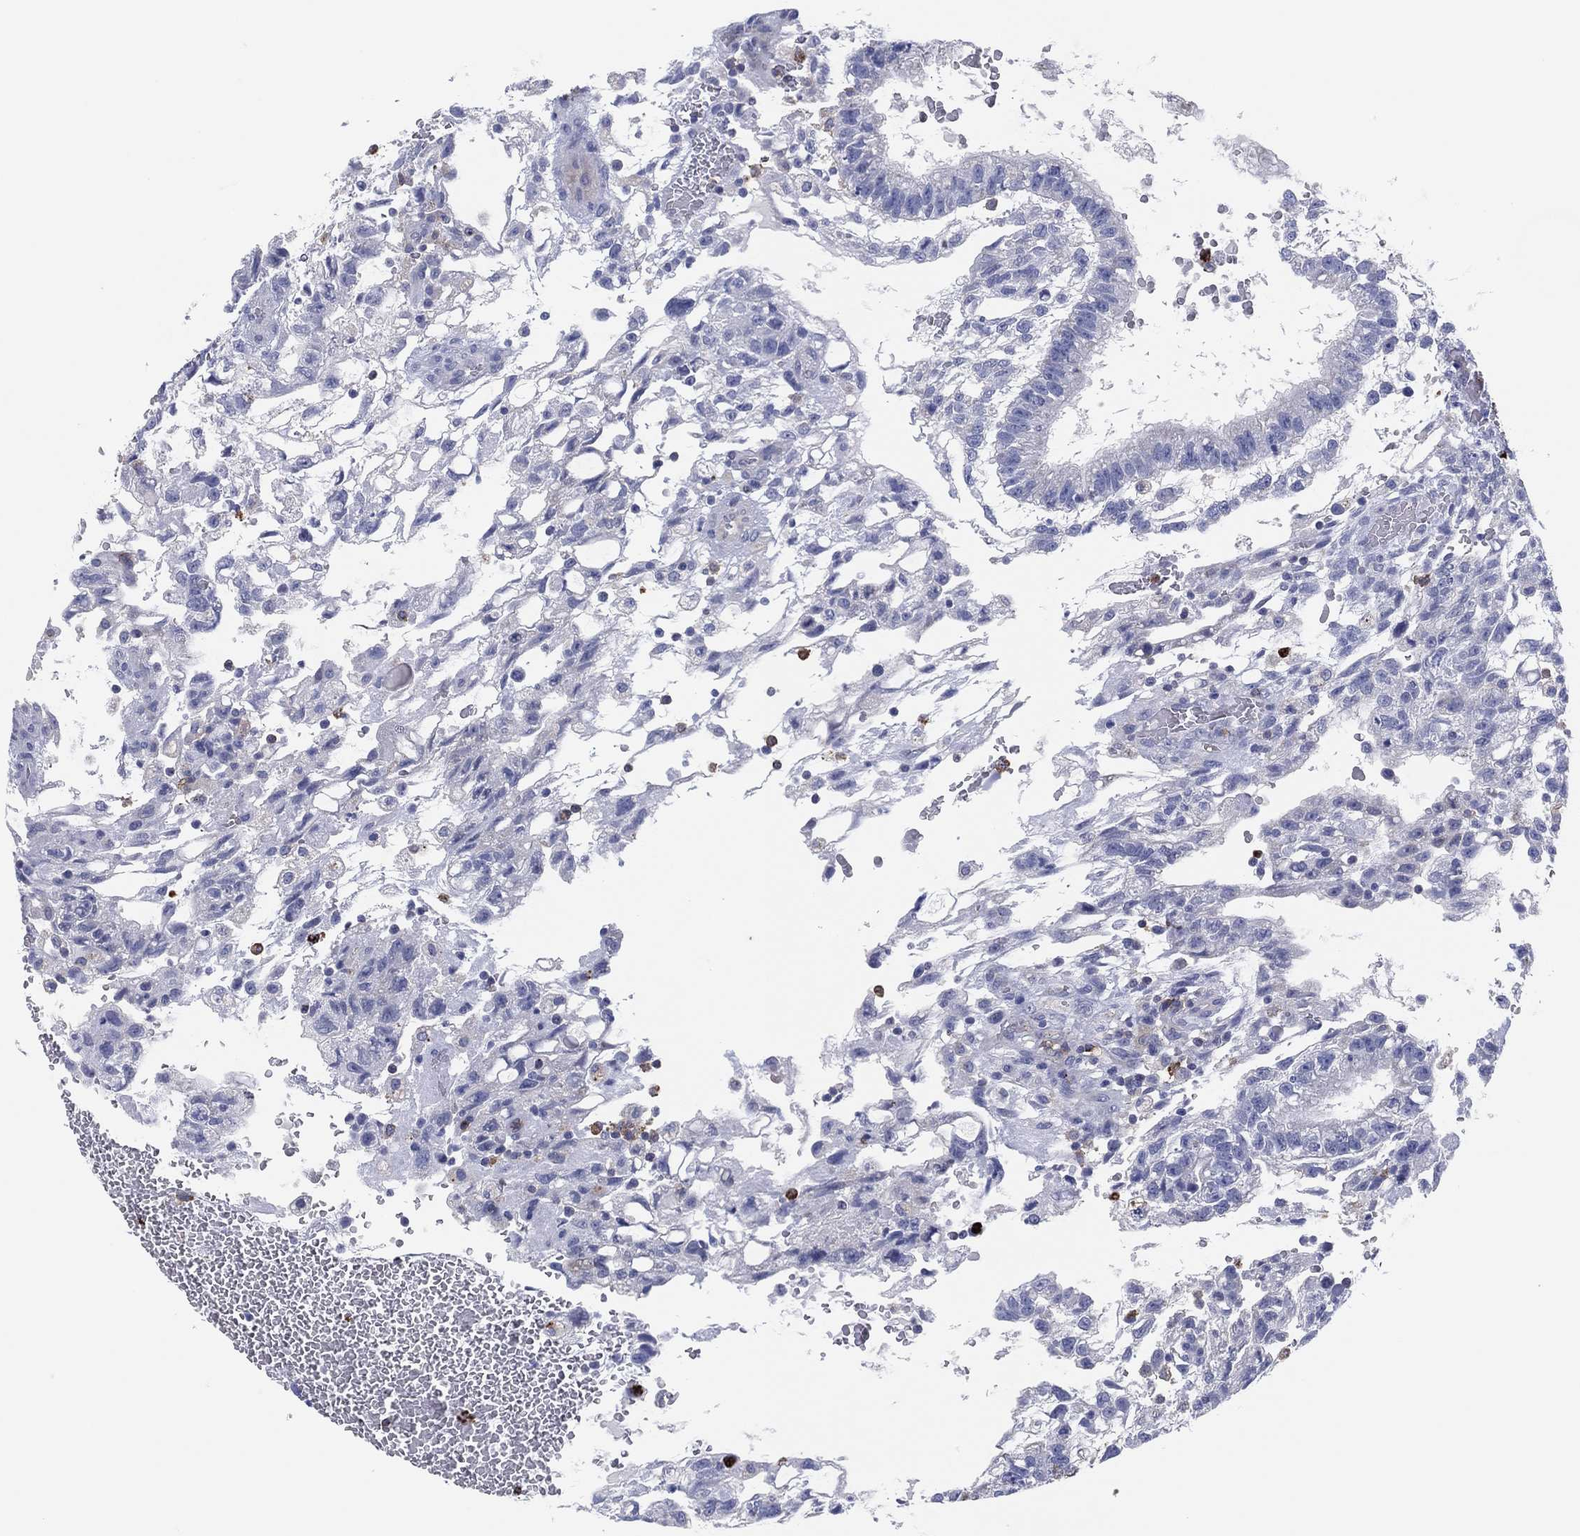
{"staining": {"intensity": "negative", "quantity": "none", "location": "none"}, "tissue": "testis cancer", "cell_type": "Tumor cells", "image_type": "cancer", "snomed": [{"axis": "morphology", "description": "Carcinoma, Embryonal, NOS"}, {"axis": "topography", "description": "Testis"}], "caption": "There is no significant positivity in tumor cells of testis cancer.", "gene": "PLAC8", "patient": {"sex": "male", "age": 32}}